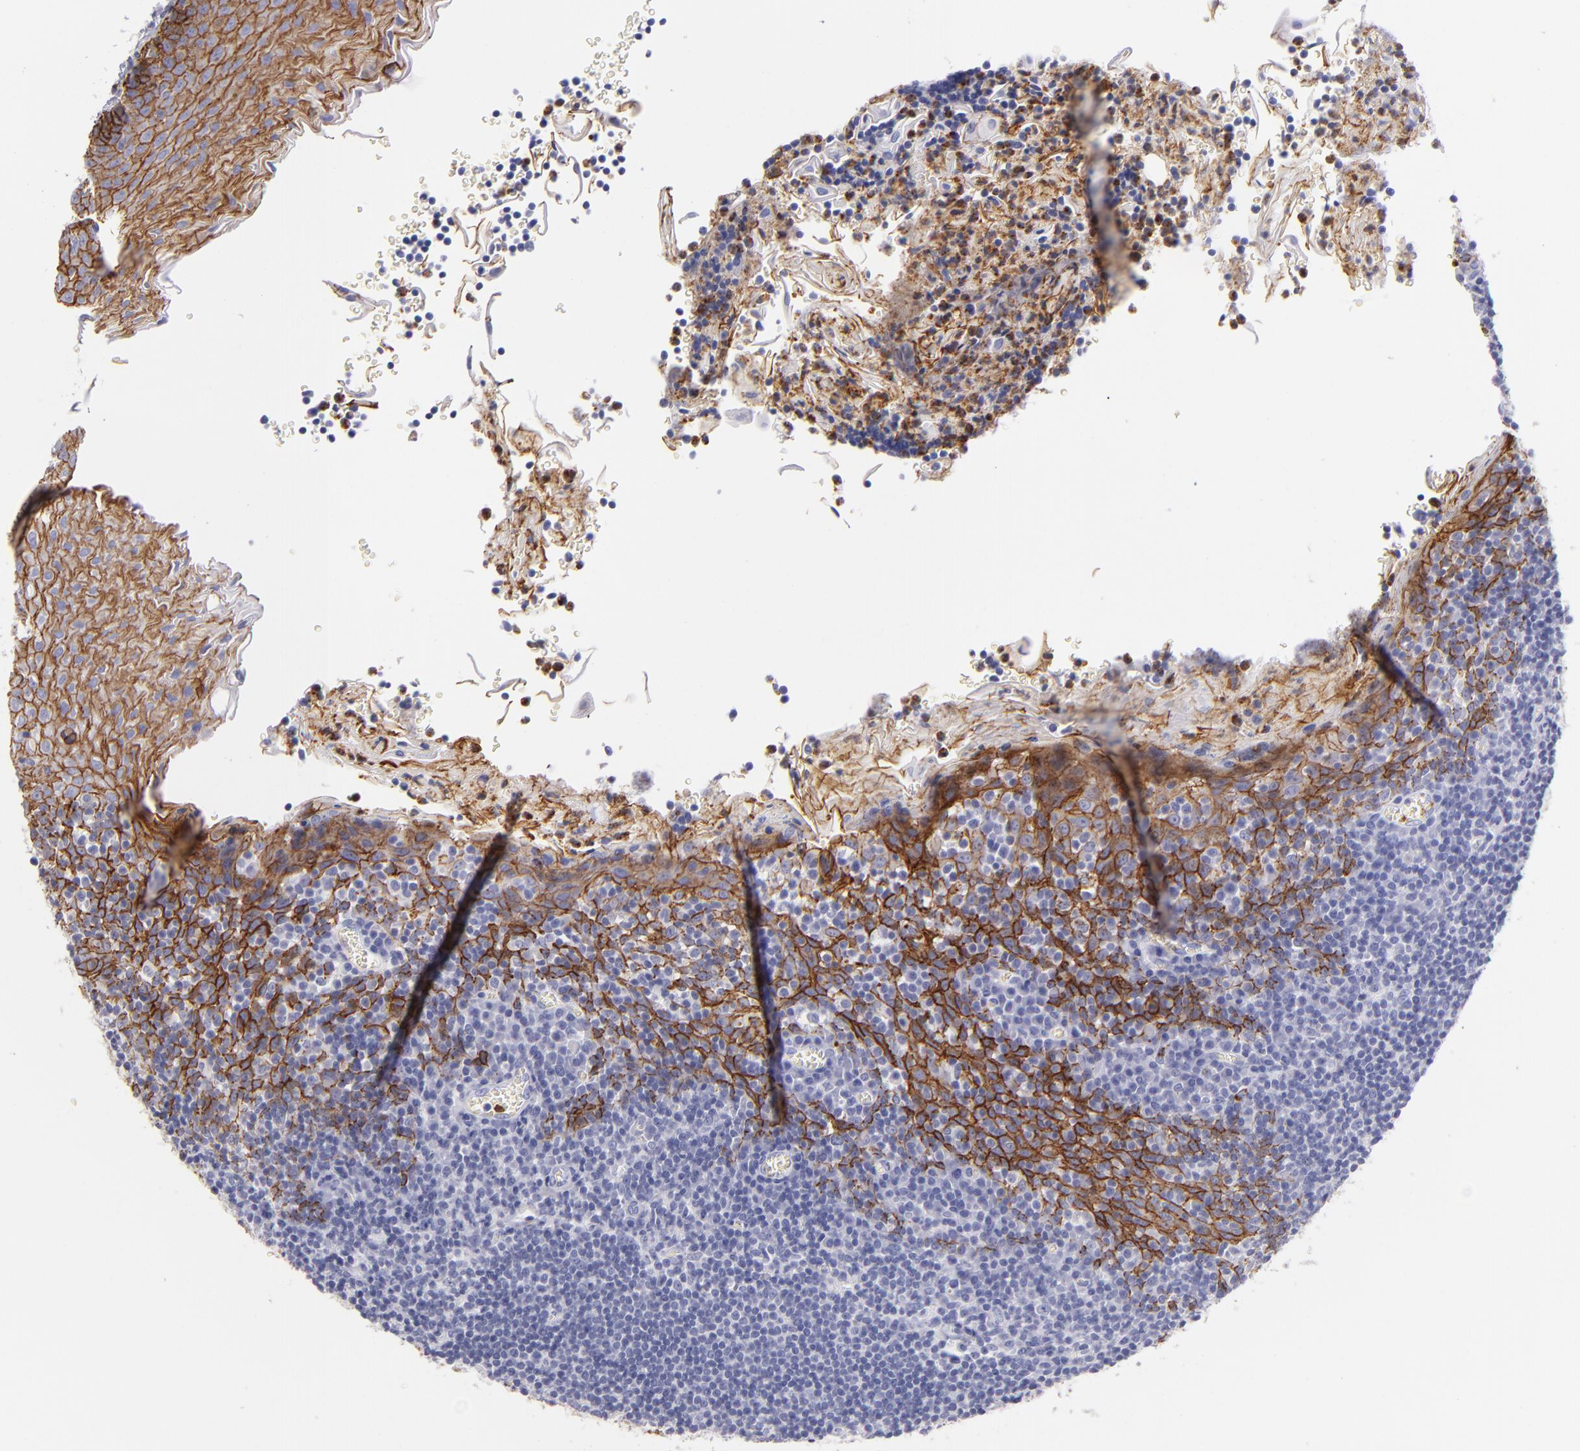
{"staining": {"intensity": "strong", "quantity": "25%-75%", "location": "cytoplasmic/membranous"}, "tissue": "oral mucosa", "cell_type": "Squamous epithelial cells", "image_type": "normal", "snomed": [{"axis": "morphology", "description": "Normal tissue, NOS"}, {"axis": "topography", "description": "Oral tissue"}], "caption": "Immunohistochemical staining of benign human oral mucosa exhibits 25%-75% levels of strong cytoplasmic/membranous protein positivity in about 25%-75% of squamous epithelial cells.", "gene": "CDH3", "patient": {"sex": "male", "age": 20}}